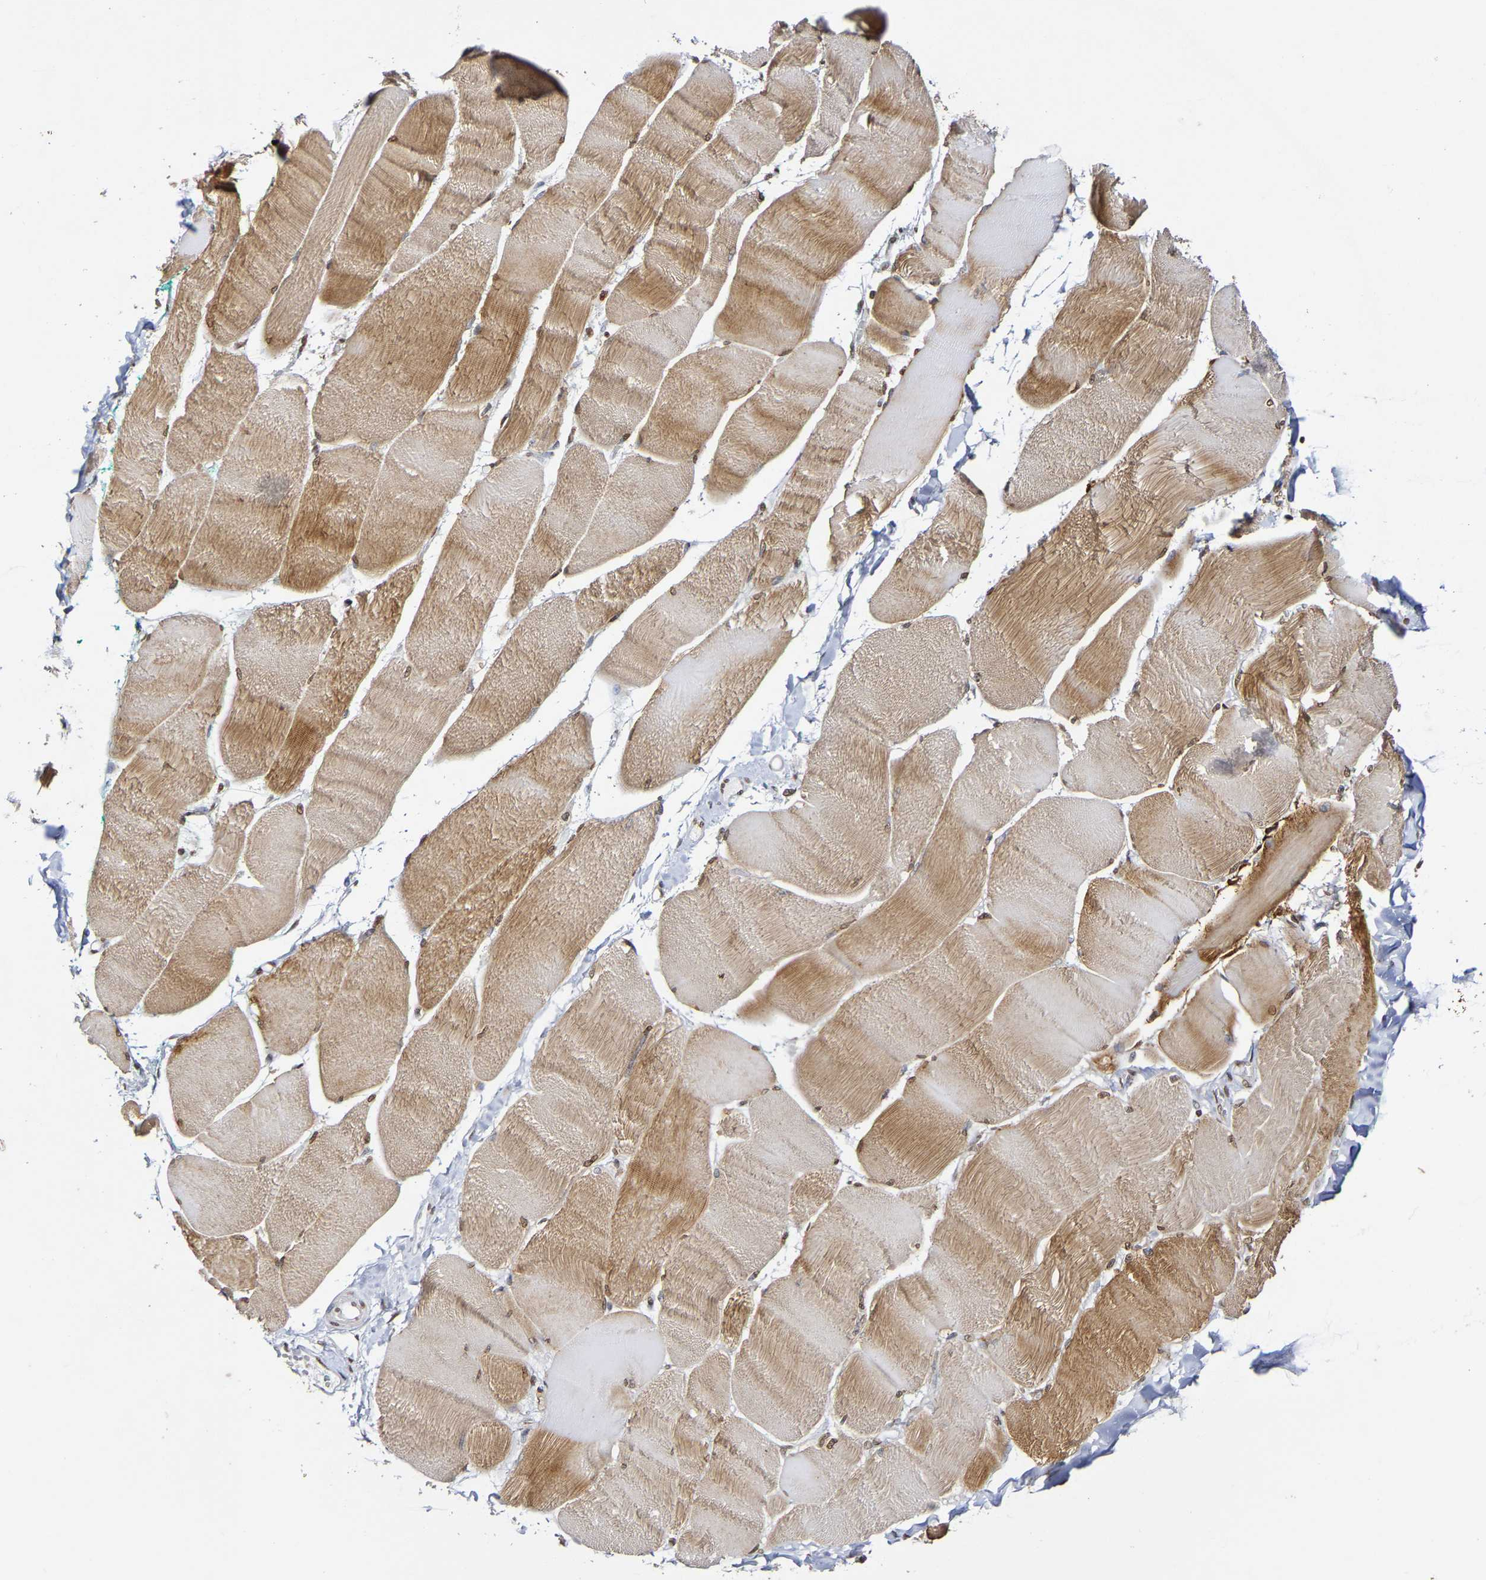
{"staining": {"intensity": "moderate", "quantity": ">75%", "location": "cytoplasmic/membranous,nuclear"}, "tissue": "skeletal muscle", "cell_type": "Myocytes", "image_type": "normal", "snomed": [{"axis": "morphology", "description": "Normal tissue, NOS"}, {"axis": "morphology", "description": "Squamous cell carcinoma, NOS"}, {"axis": "topography", "description": "Skeletal muscle"}], "caption": "Immunohistochemistry photomicrograph of benign skeletal muscle: human skeletal muscle stained using immunohistochemistry (IHC) demonstrates medium levels of moderate protein expression localized specifically in the cytoplasmic/membranous,nuclear of myocytes, appearing as a cytoplasmic/membranous,nuclear brown color.", "gene": "ATF4", "patient": {"sex": "male", "age": 51}}